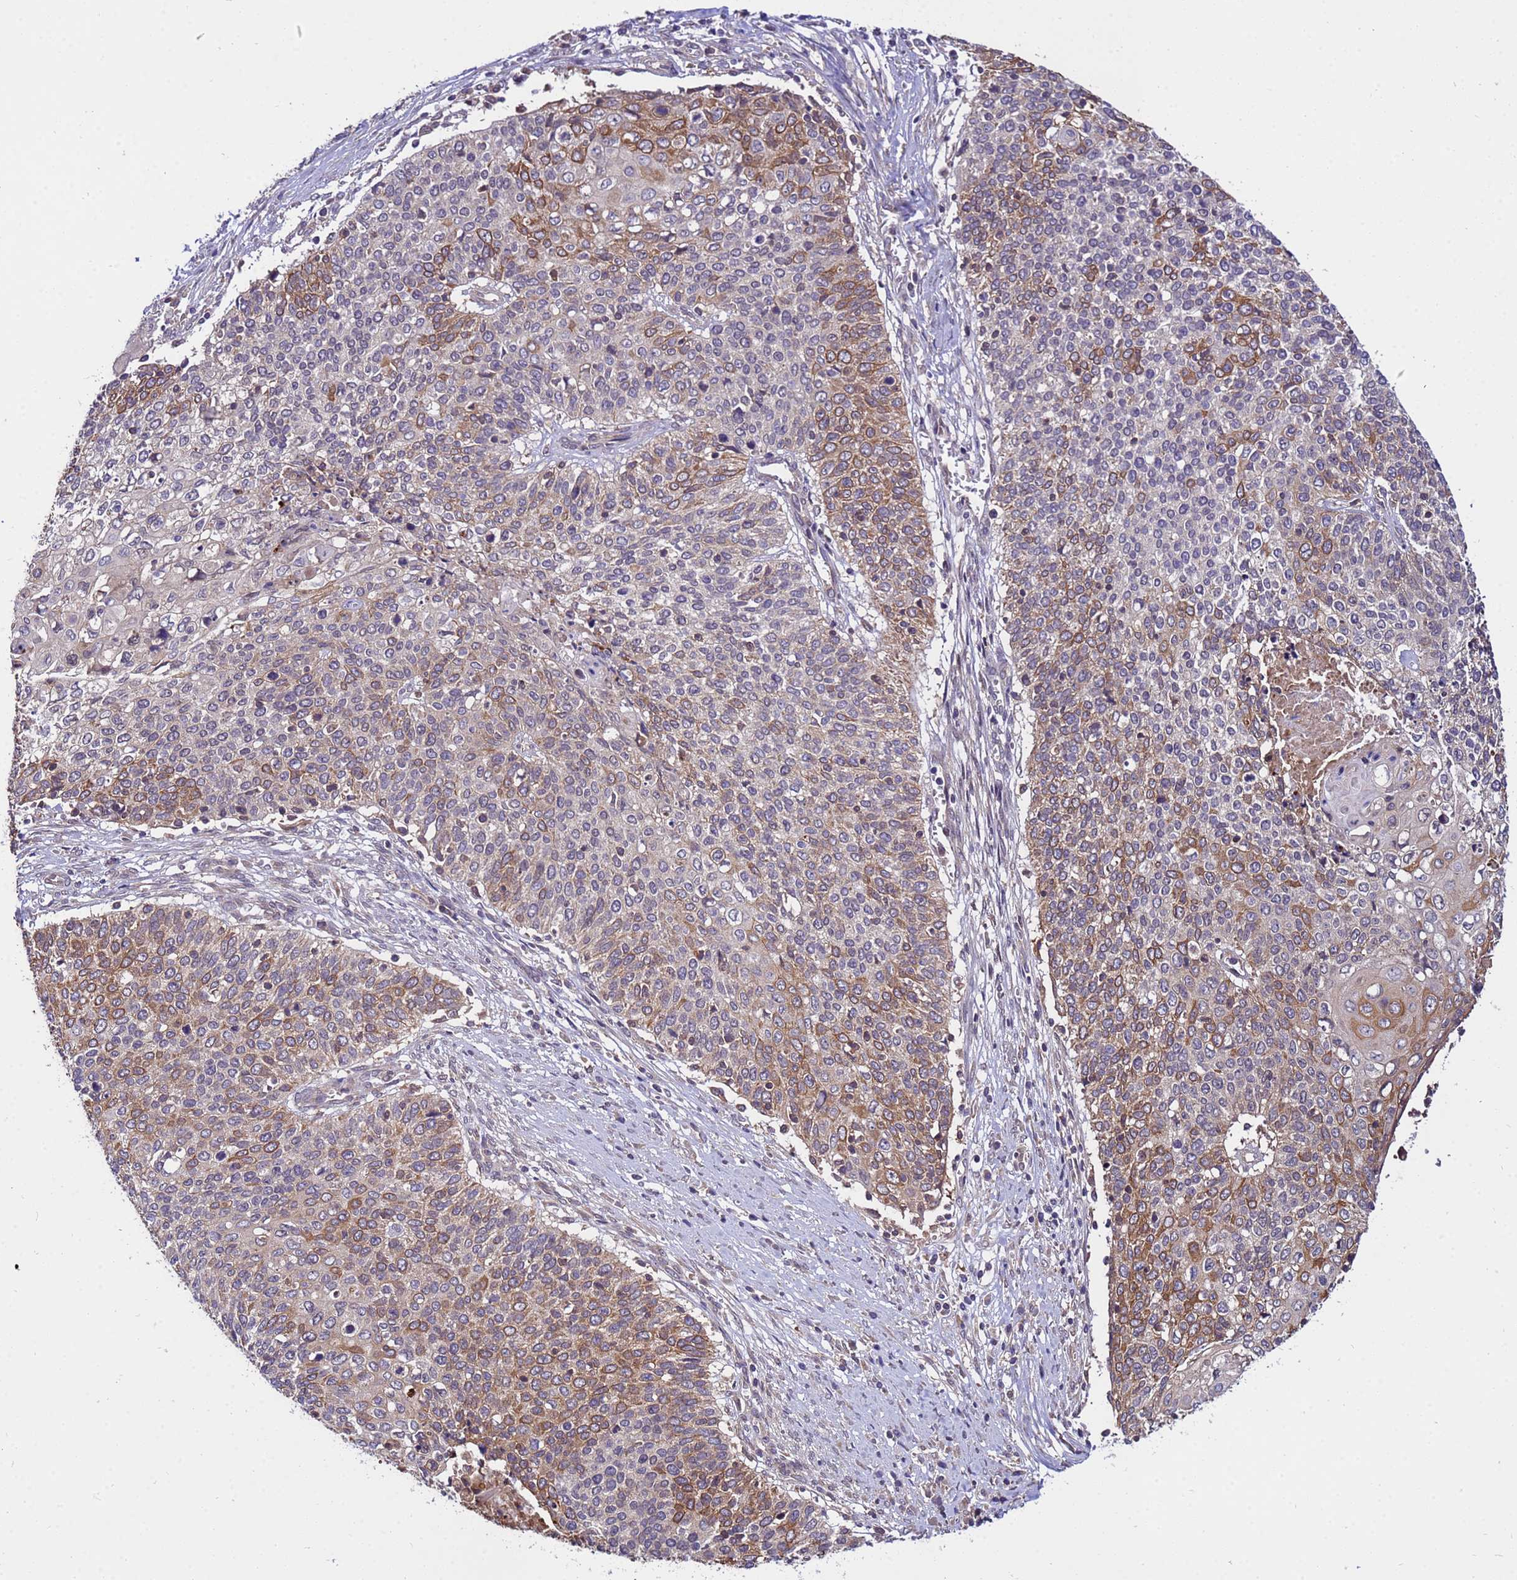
{"staining": {"intensity": "moderate", "quantity": "25%-75%", "location": "cytoplasmic/membranous"}, "tissue": "cervical cancer", "cell_type": "Tumor cells", "image_type": "cancer", "snomed": [{"axis": "morphology", "description": "Squamous cell carcinoma, NOS"}, {"axis": "topography", "description": "Cervix"}], "caption": "Cervical squamous cell carcinoma was stained to show a protein in brown. There is medium levels of moderate cytoplasmic/membranous staining in about 25%-75% of tumor cells. (IHC, brightfield microscopy, high magnification).", "gene": "GET3", "patient": {"sex": "female", "age": 39}}